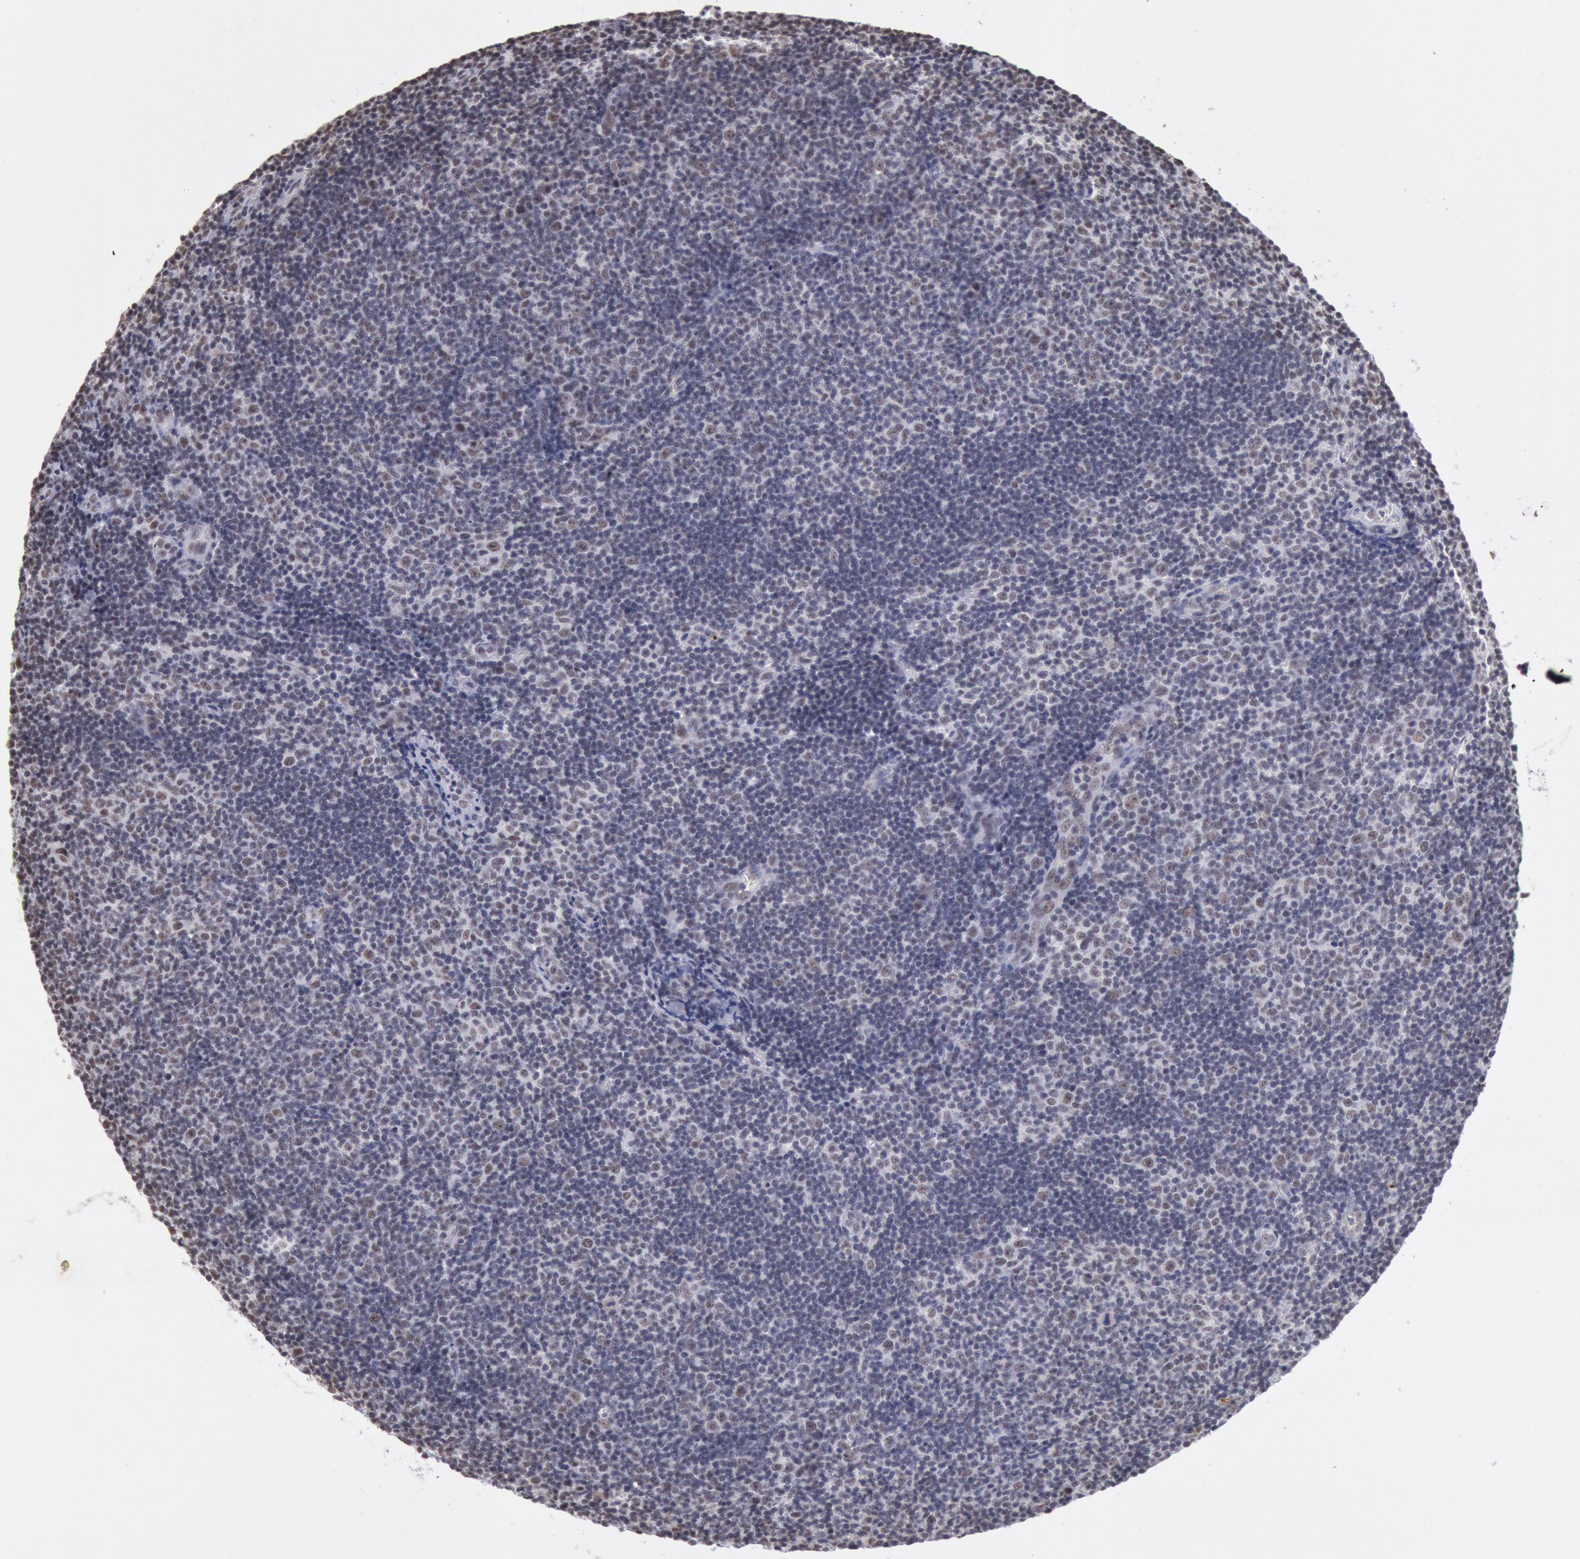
{"staining": {"intensity": "weak", "quantity": "<25%", "location": "nuclear"}, "tissue": "lymphoma", "cell_type": "Tumor cells", "image_type": "cancer", "snomed": [{"axis": "morphology", "description": "Malignant lymphoma, non-Hodgkin's type, Low grade"}, {"axis": "topography", "description": "Lymph node"}], "caption": "IHC of lymphoma reveals no positivity in tumor cells.", "gene": "SNRPD3", "patient": {"sex": "male", "age": 49}}